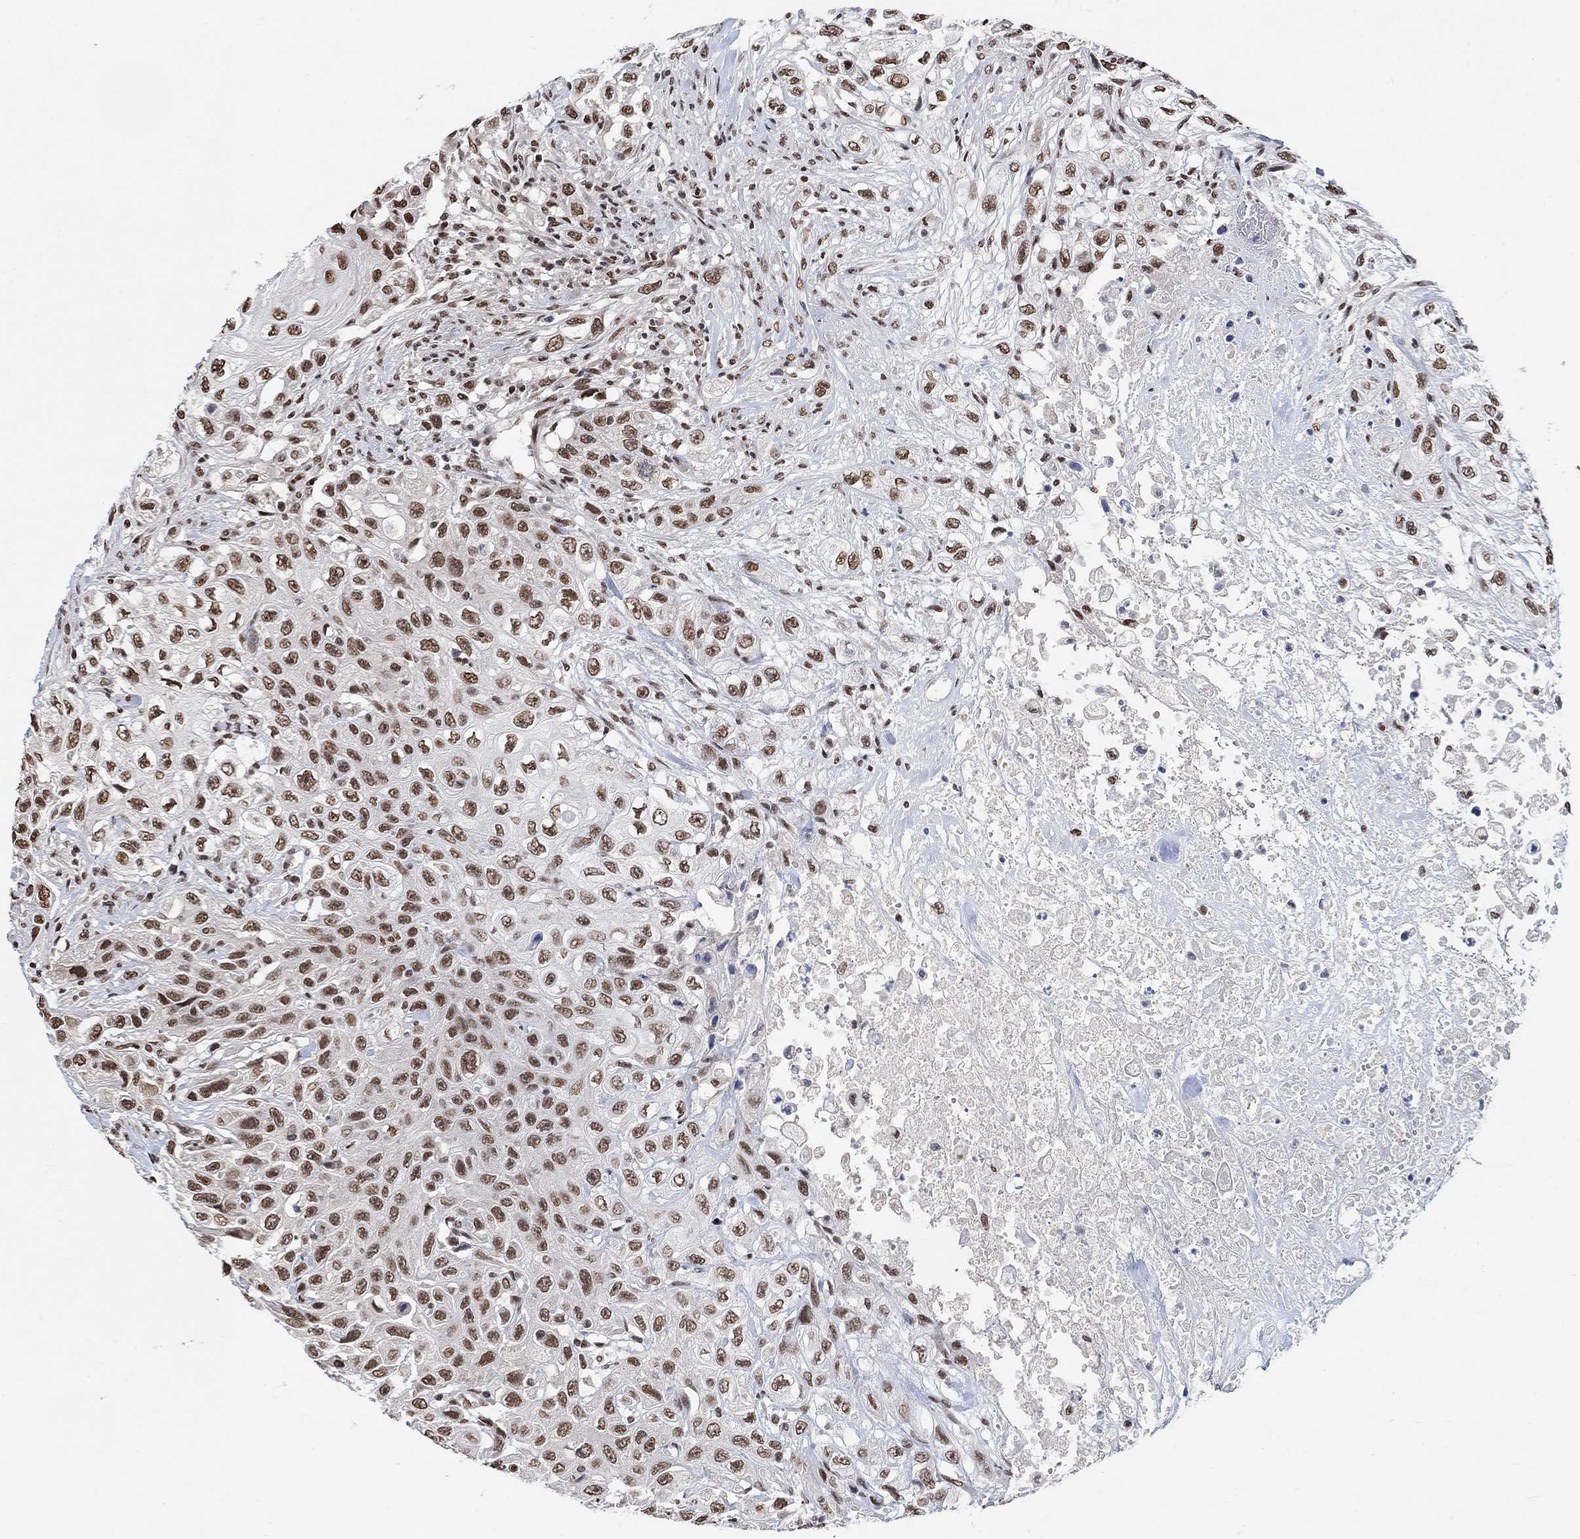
{"staining": {"intensity": "moderate", "quantity": ">75%", "location": "nuclear"}, "tissue": "urothelial cancer", "cell_type": "Tumor cells", "image_type": "cancer", "snomed": [{"axis": "morphology", "description": "Urothelial carcinoma, High grade"}, {"axis": "topography", "description": "Urinary bladder"}], "caption": "DAB immunohistochemical staining of urothelial cancer displays moderate nuclear protein staining in about >75% of tumor cells. (IHC, brightfield microscopy, high magnification).", "gene": "USP39", "patient": {"sex": "female", "age": 56}}